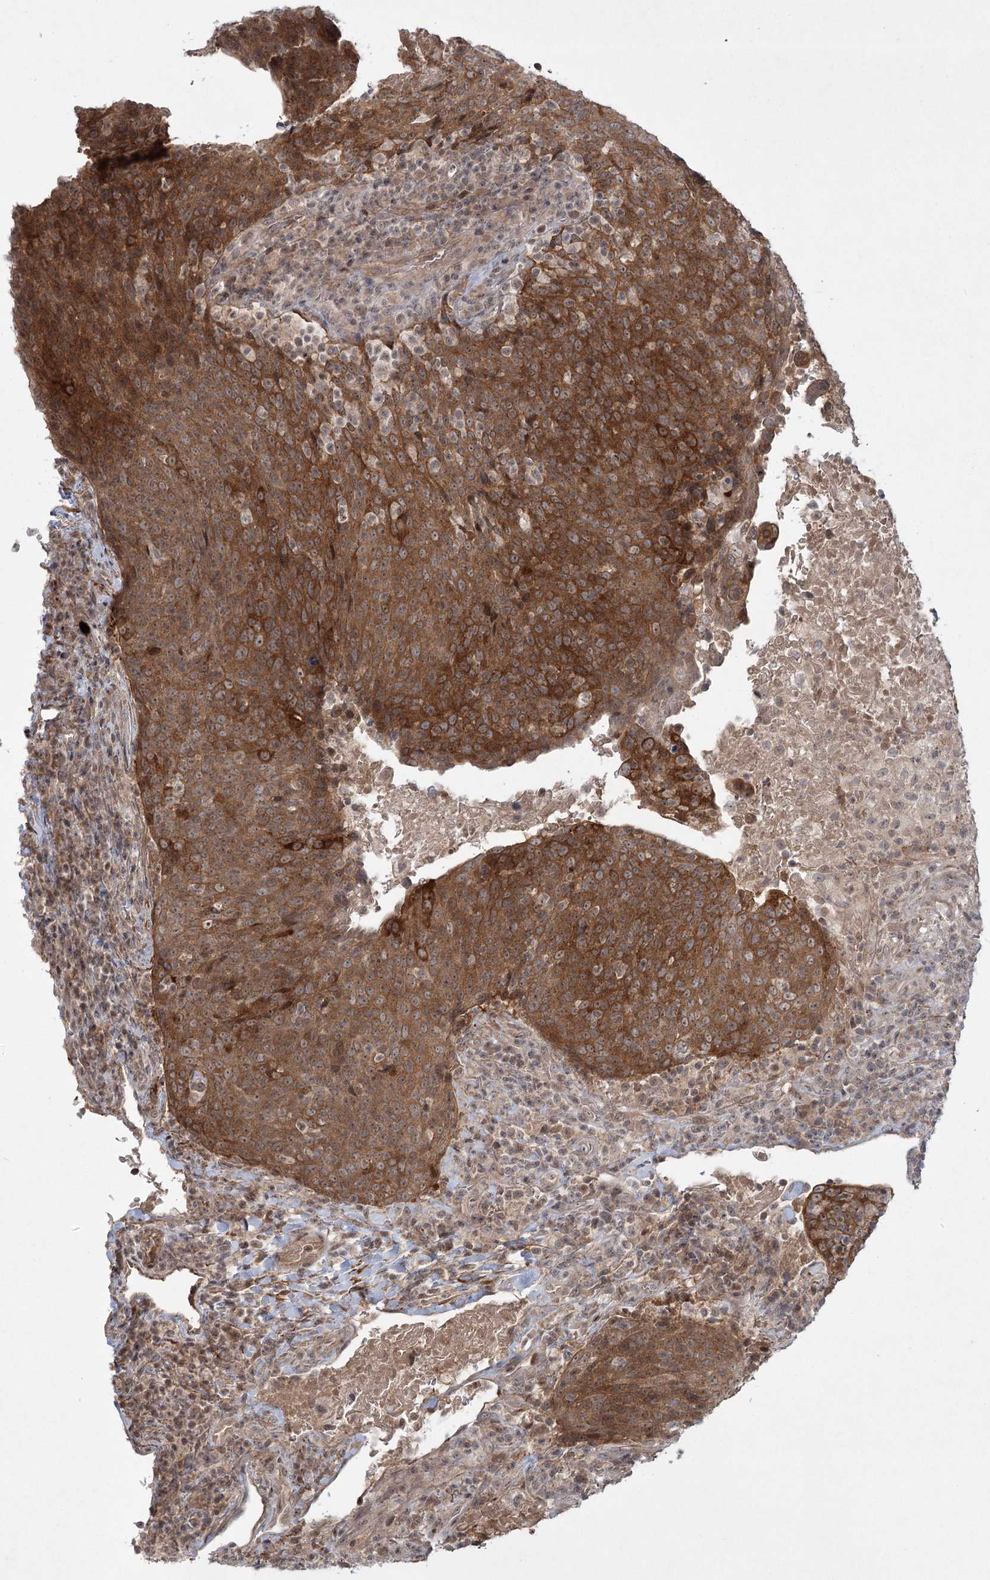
{"staining": {"intensity": "moderate", "quantity": ">75%", "location": "cytoplasmic/membranous"}, "tissue": "head and neck cancer", "cell_type": "Tumor cells", "image_type": "cancer", "snomed": [{"axis": "morphology", "description": "Squamous cell carcinoma, NOS"}, {"axis": "morphology", "description": "Squamous cell carcinoma, metastatic, NOS"}, {"axis": "topography", "description": "Lymph node"}, {"axis": "topography", "description": "Head-Neck"}], "caption": "Protein staining of head and neck cancer (metastatic squamous cell carcinoma) tissue reveals moderate cytoplasmic/membranous expression in approximately >75% of tumor cells. Immunohistochemistry (ihc) stains the protein of interest in brown and the nuclei are stained blue.", "gene": "SH2D3A", "patient": {"sex": "male", "age": 62}}